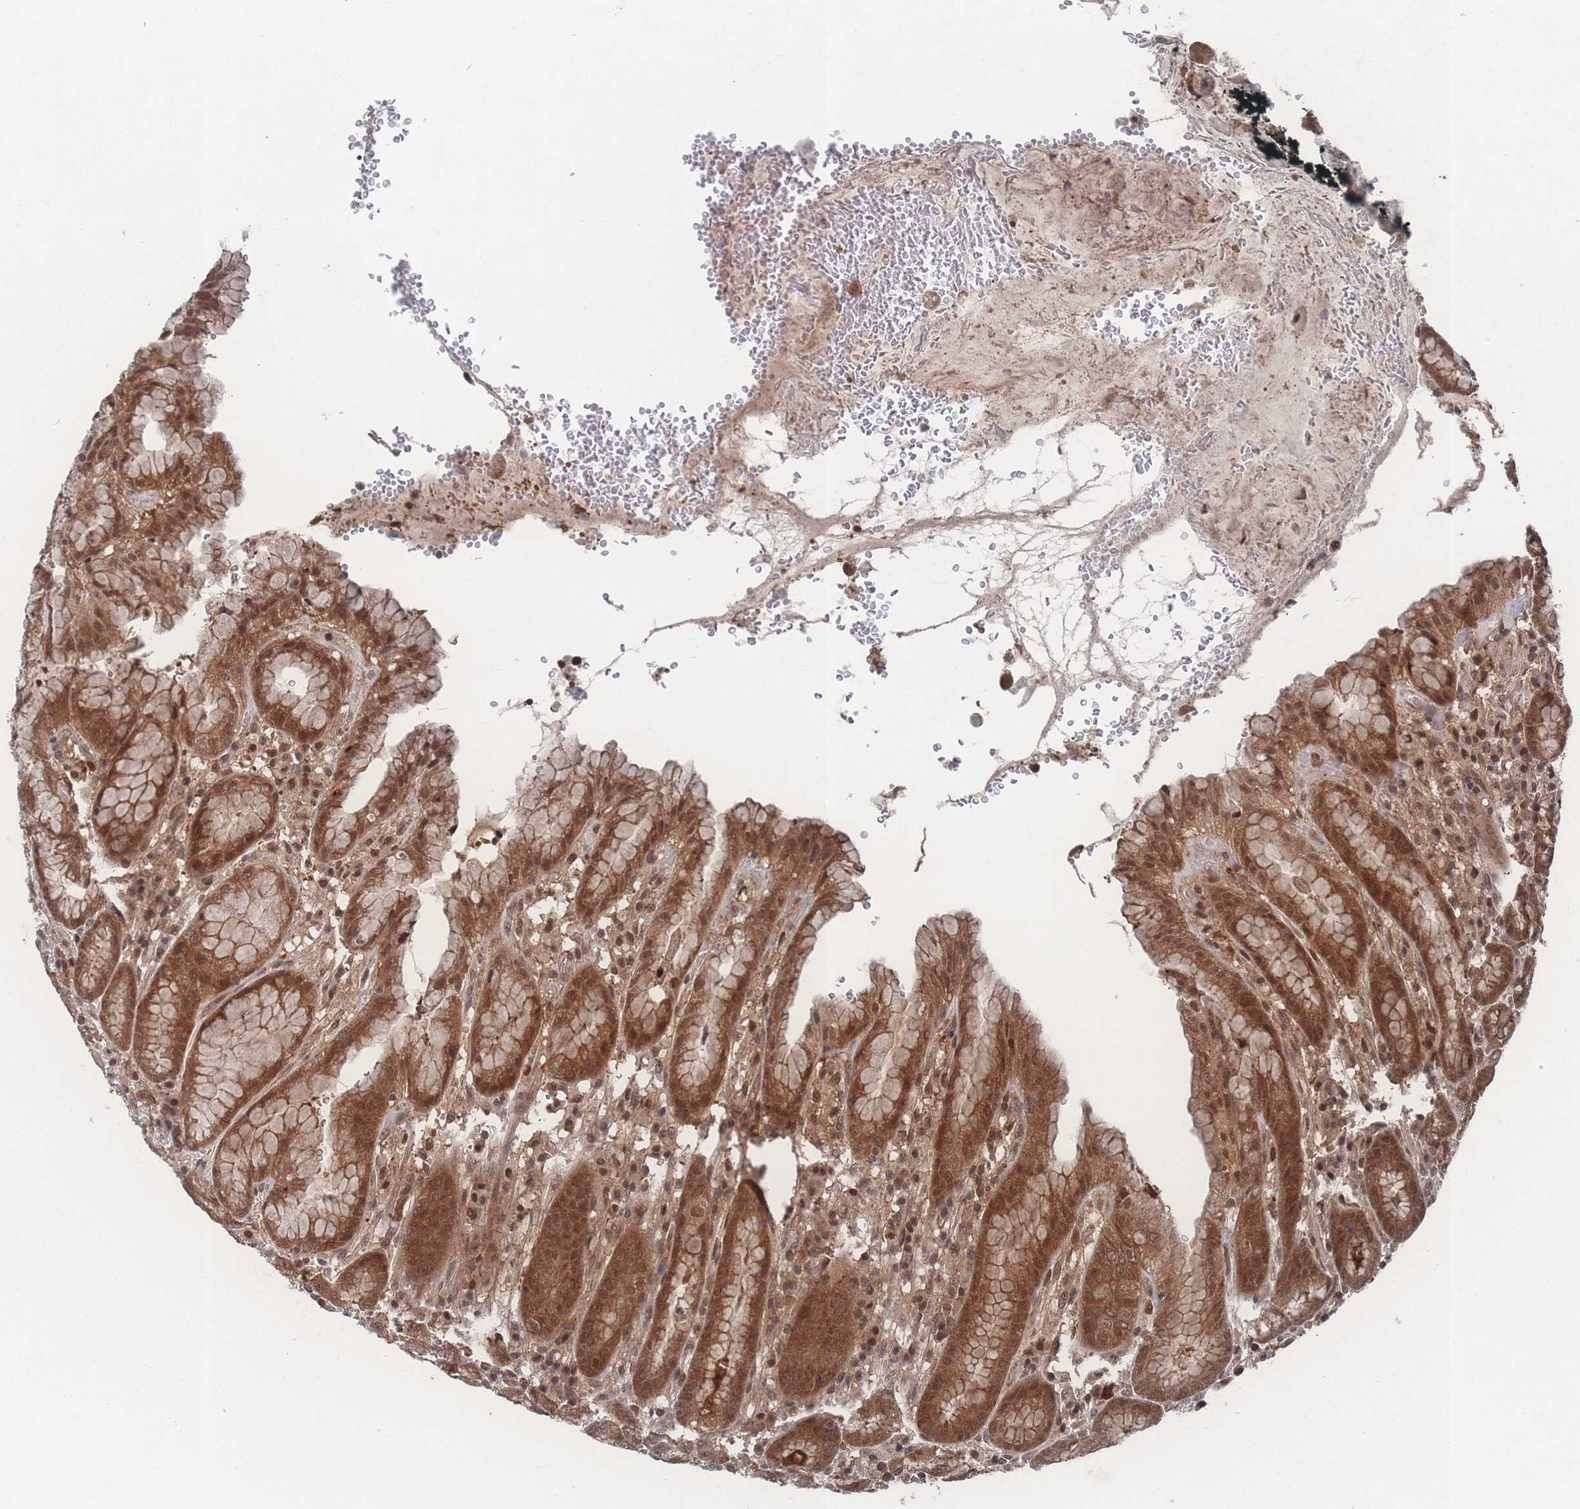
{"staining": {"intensity": "moderate", "quantity": ">75%", "location": "cytoplasmic/membranous,nuclear"}, "tissue": "stomach", "cell_type": "Glandular cells", "image_type": "normal", "snomed": [{"axis": "morphology", "description": "Normal tissue, NOS"}, {"axis": "topography", "description": "Stomach, upper"}], "caption": "A brown stain shows moderate cytoplasmic/membranous,nuclear expression of a protein in glandular cells of normal human stomach.", "gene": "PSMA1", "patient": {"sex": "male", "age": 52}}